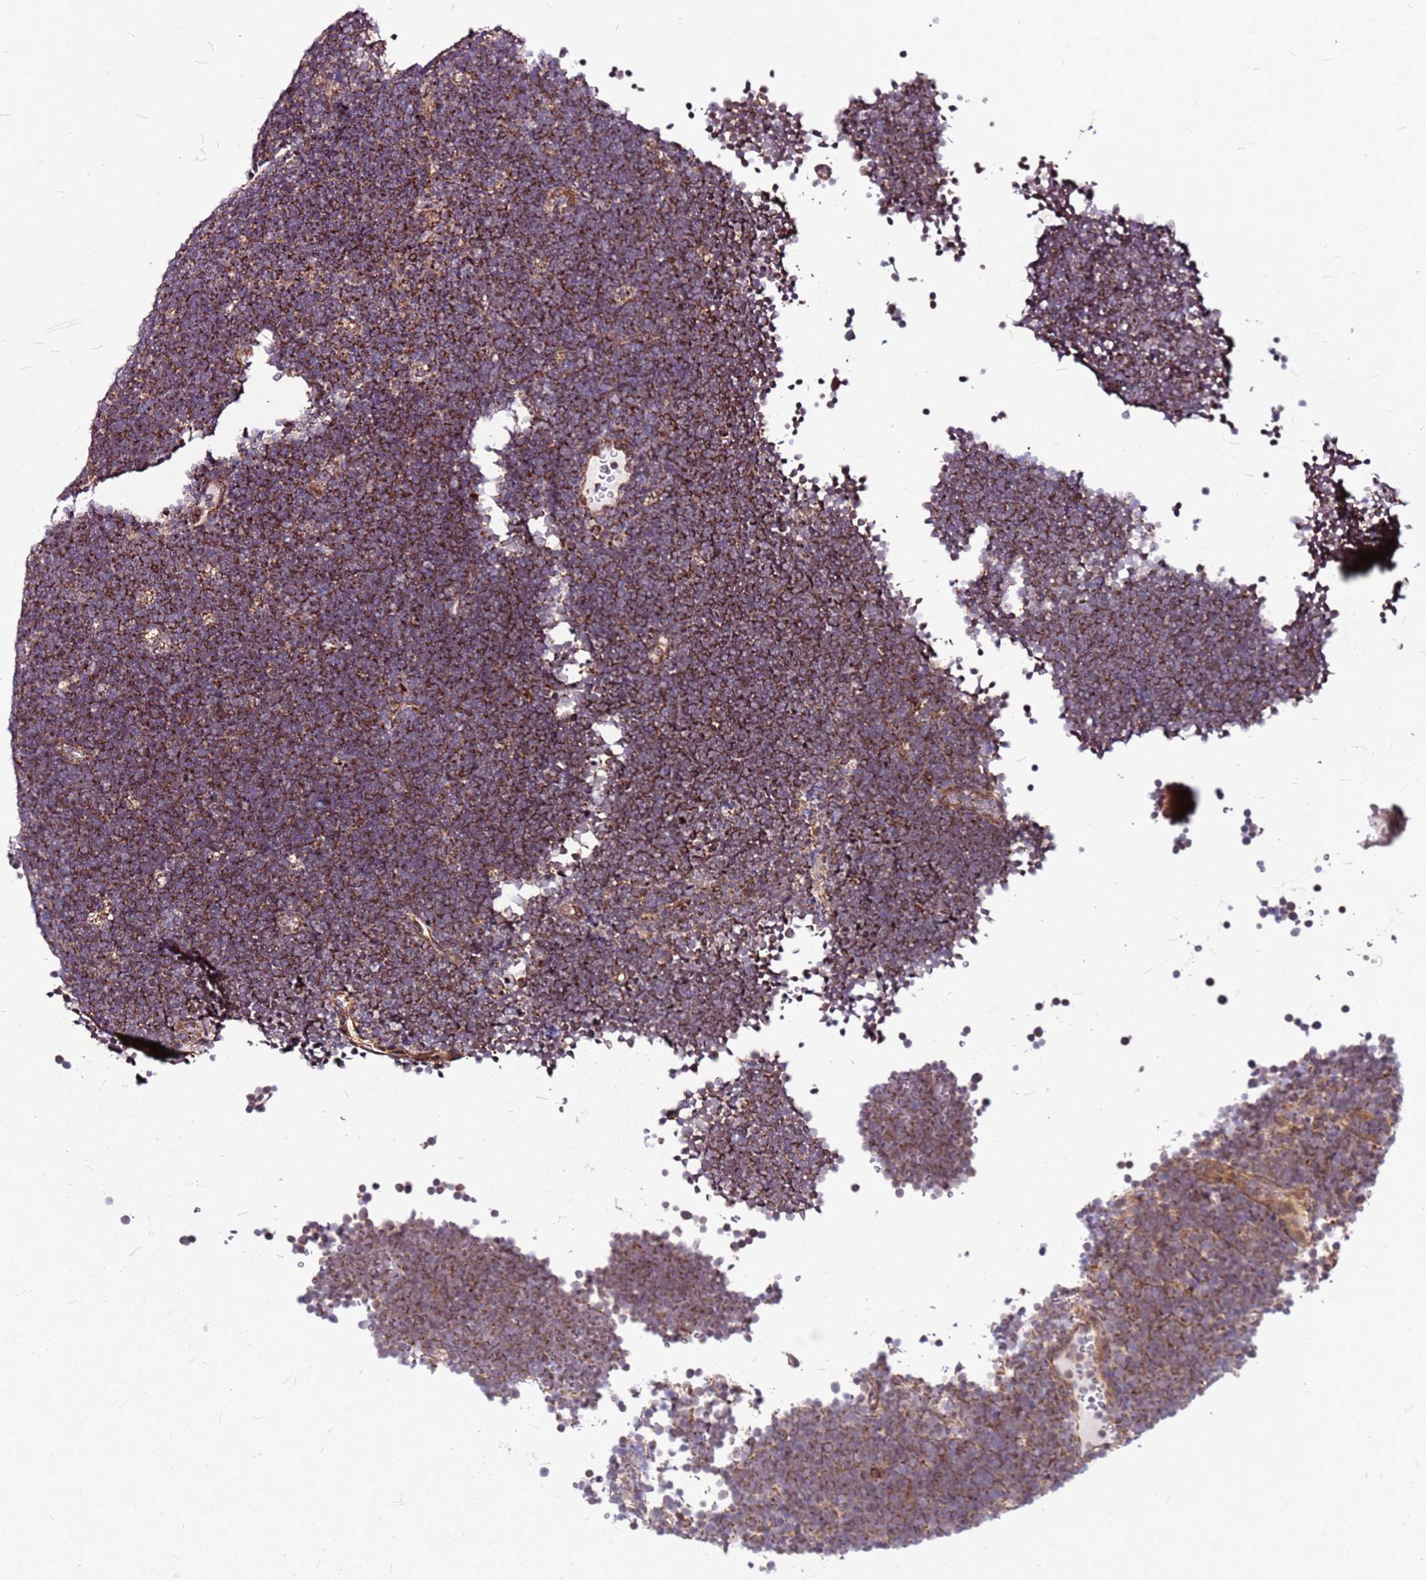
{"staining": {"intensity": "moderate", "quantity": ">75%", "location": "cytoplasmic/membranous"}, "tissue": "lymphoma", "cell_type": "Tumor cells", "image_type": "cancer", "snomed": [{"axis": "morphology", "description": "Malignant lymphoma, non-Hodgkin's type, High grade"}, {"axis": "topography", "description": "Lymph node"}], "caption": "Moderate cytoplasmic/membranous expression is seen in about >75% of tumor cells in malignant lymphoma, non-Hodgkin's type (high-grade).", "gene": "OR51T1", "patient": {"sex": "male", "age": 13}}